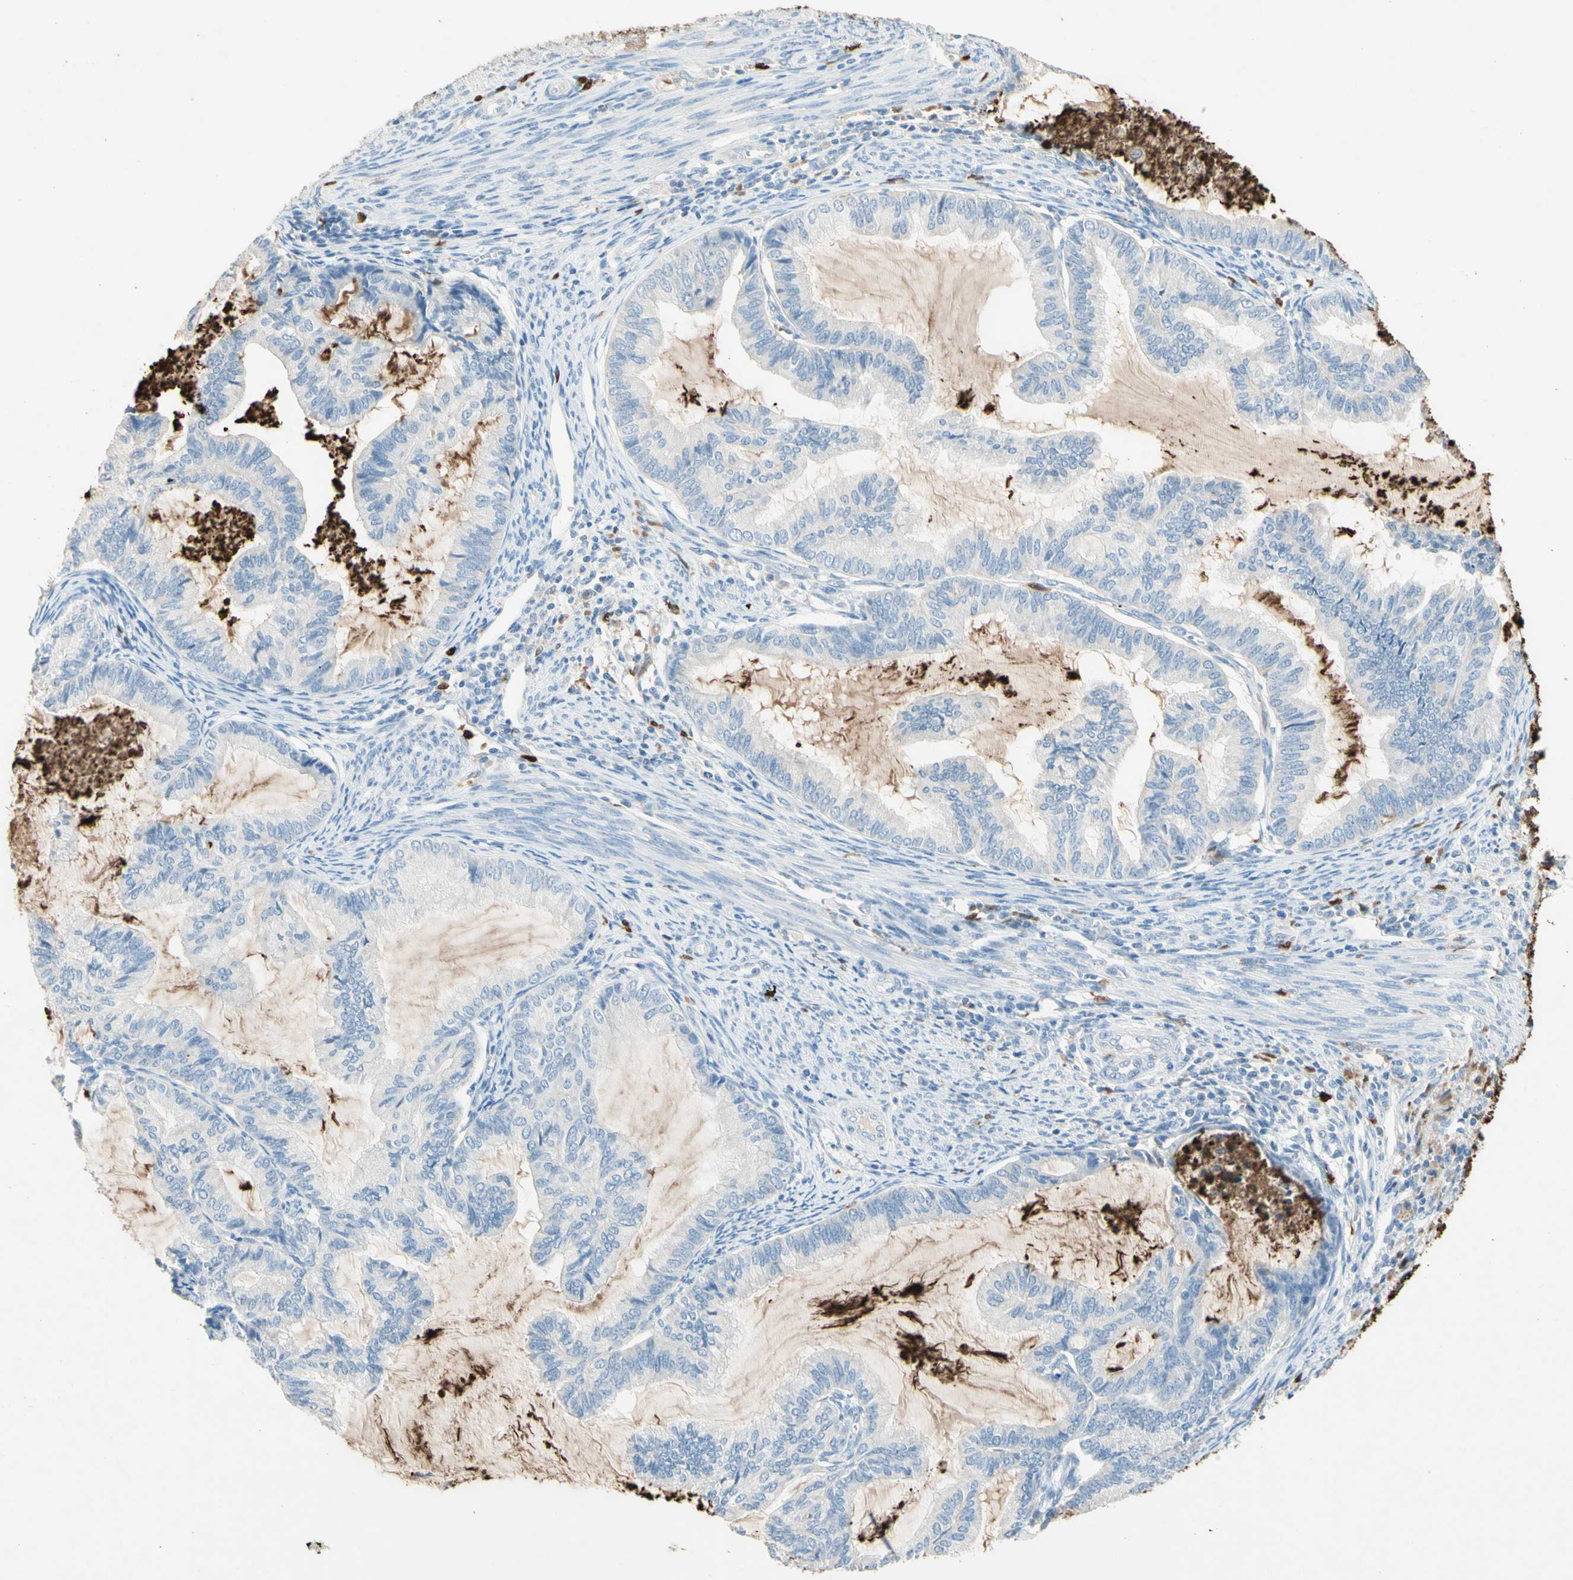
{"staining": {"intensity": "negative", "quantity": "none", "location": "none"}, "tissue": "cervical cancer", "cell_type": "Tumor cells", "image_type": "cancer", "snomed": [{"axis": "morphology", "description": "Normal tissue, NOS"}, {"axis": "morphology", "description": "Adenocarcinoma, NOS"}, {"axis": "topography", "description": "Cervix"}, {"axis": "topography", "description": "Endometrium"}], "caption": "A high-resolution photomicrograph shows immunohistochemistry (IHC) staining of cervical adenocarcinoma, which demonstrates no significant expression in tumor cells. Nuclei are stained in blue.", "gene": "NFKBIZ", "patient": {"sex": "female", "age": 86}}